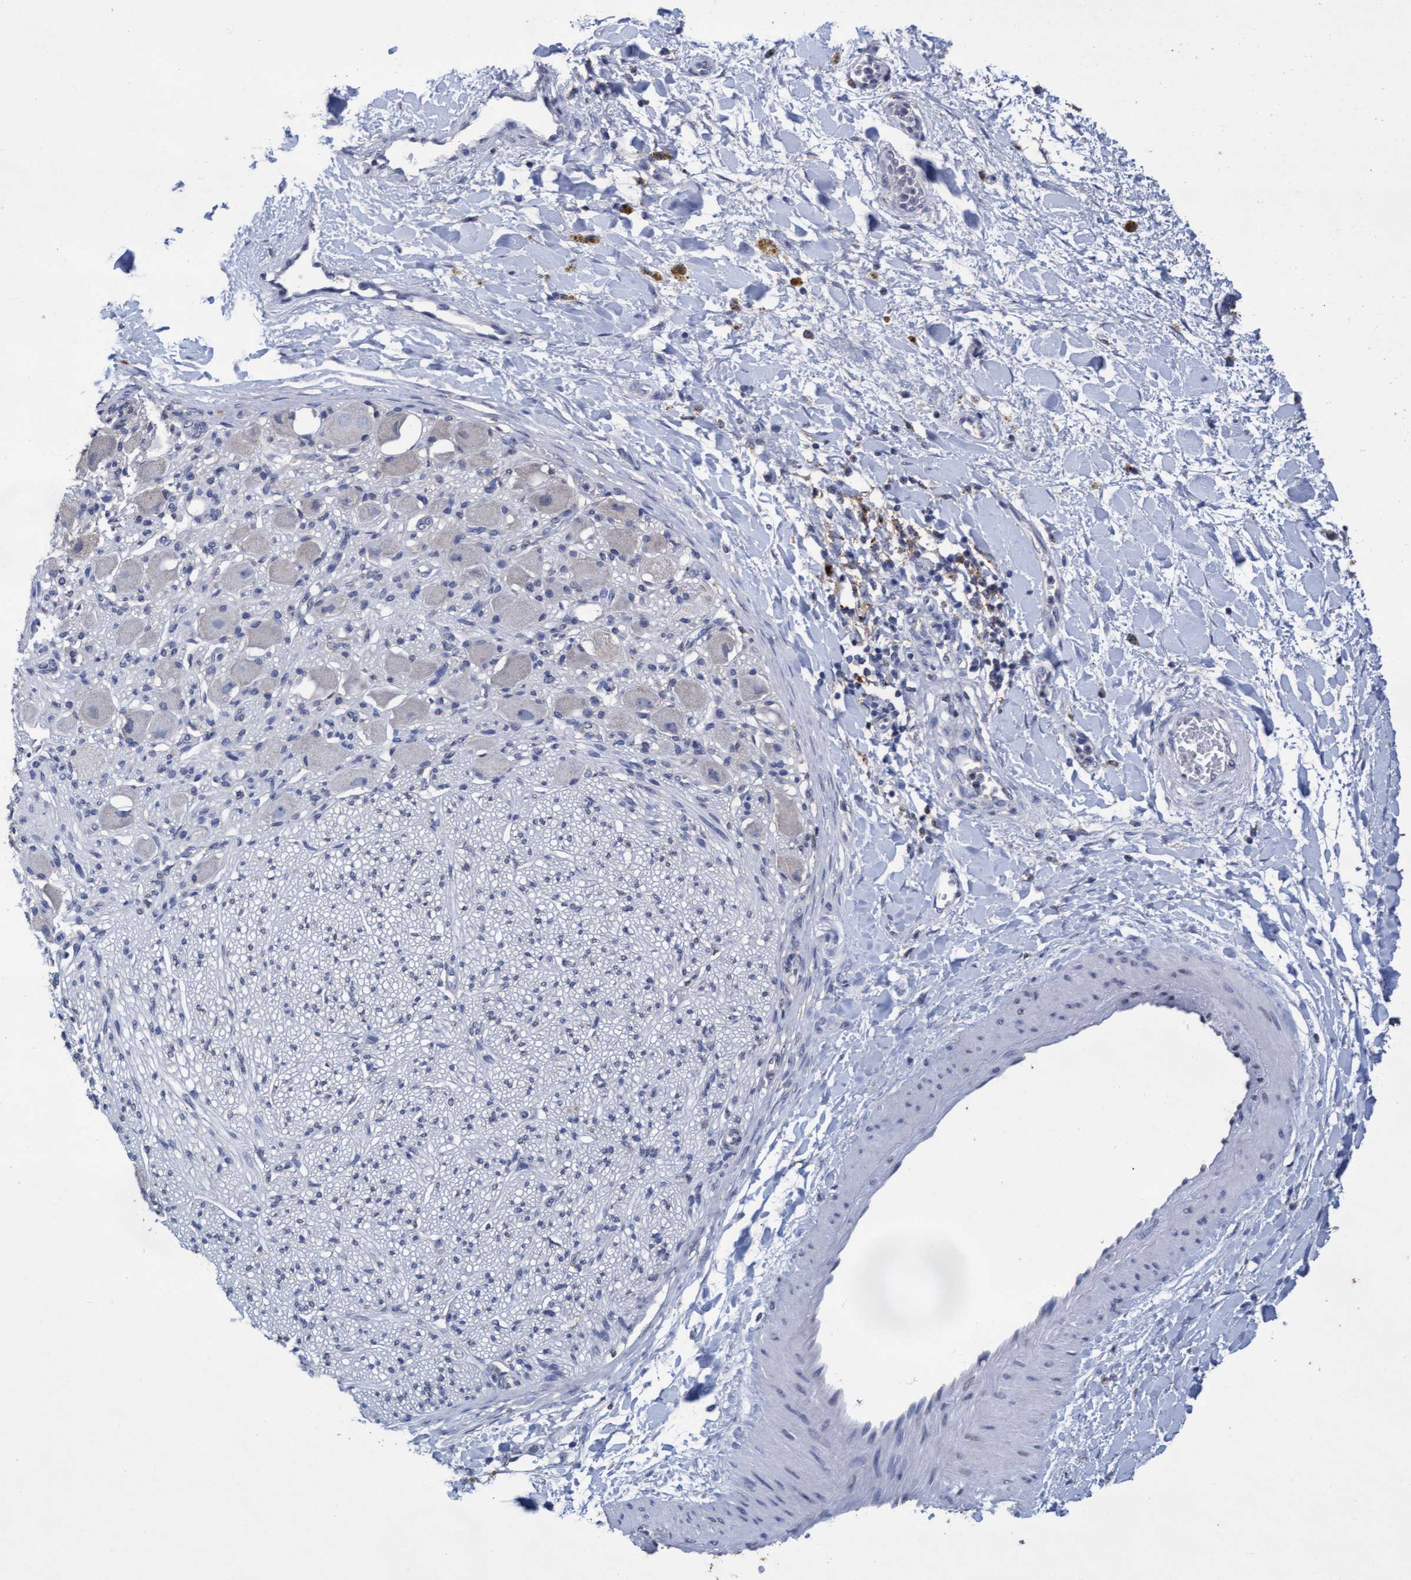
{"staining": {"intensity": "negative", "quantity": "none", "location": "none"}, "tissue": "soft tissue", "cell_type": "Fibroblasts", "image_type": "normal", "snomed": [{"axis": "morphology", "description": "Normal tissue, NOS"}, {"axis": "topography", "description": "Kidney"}, {"axis": "topography", "description": "Peripheral nerve tissue"}], "caption": "Immunohistochemistry (IHC) histopathology image of normal soft tissue: human soft tissue stained with DAB shows no significant protein staining in fibroblasts.", "gene": "GPR39", "patient": {"sex": "male", "age": 7}}